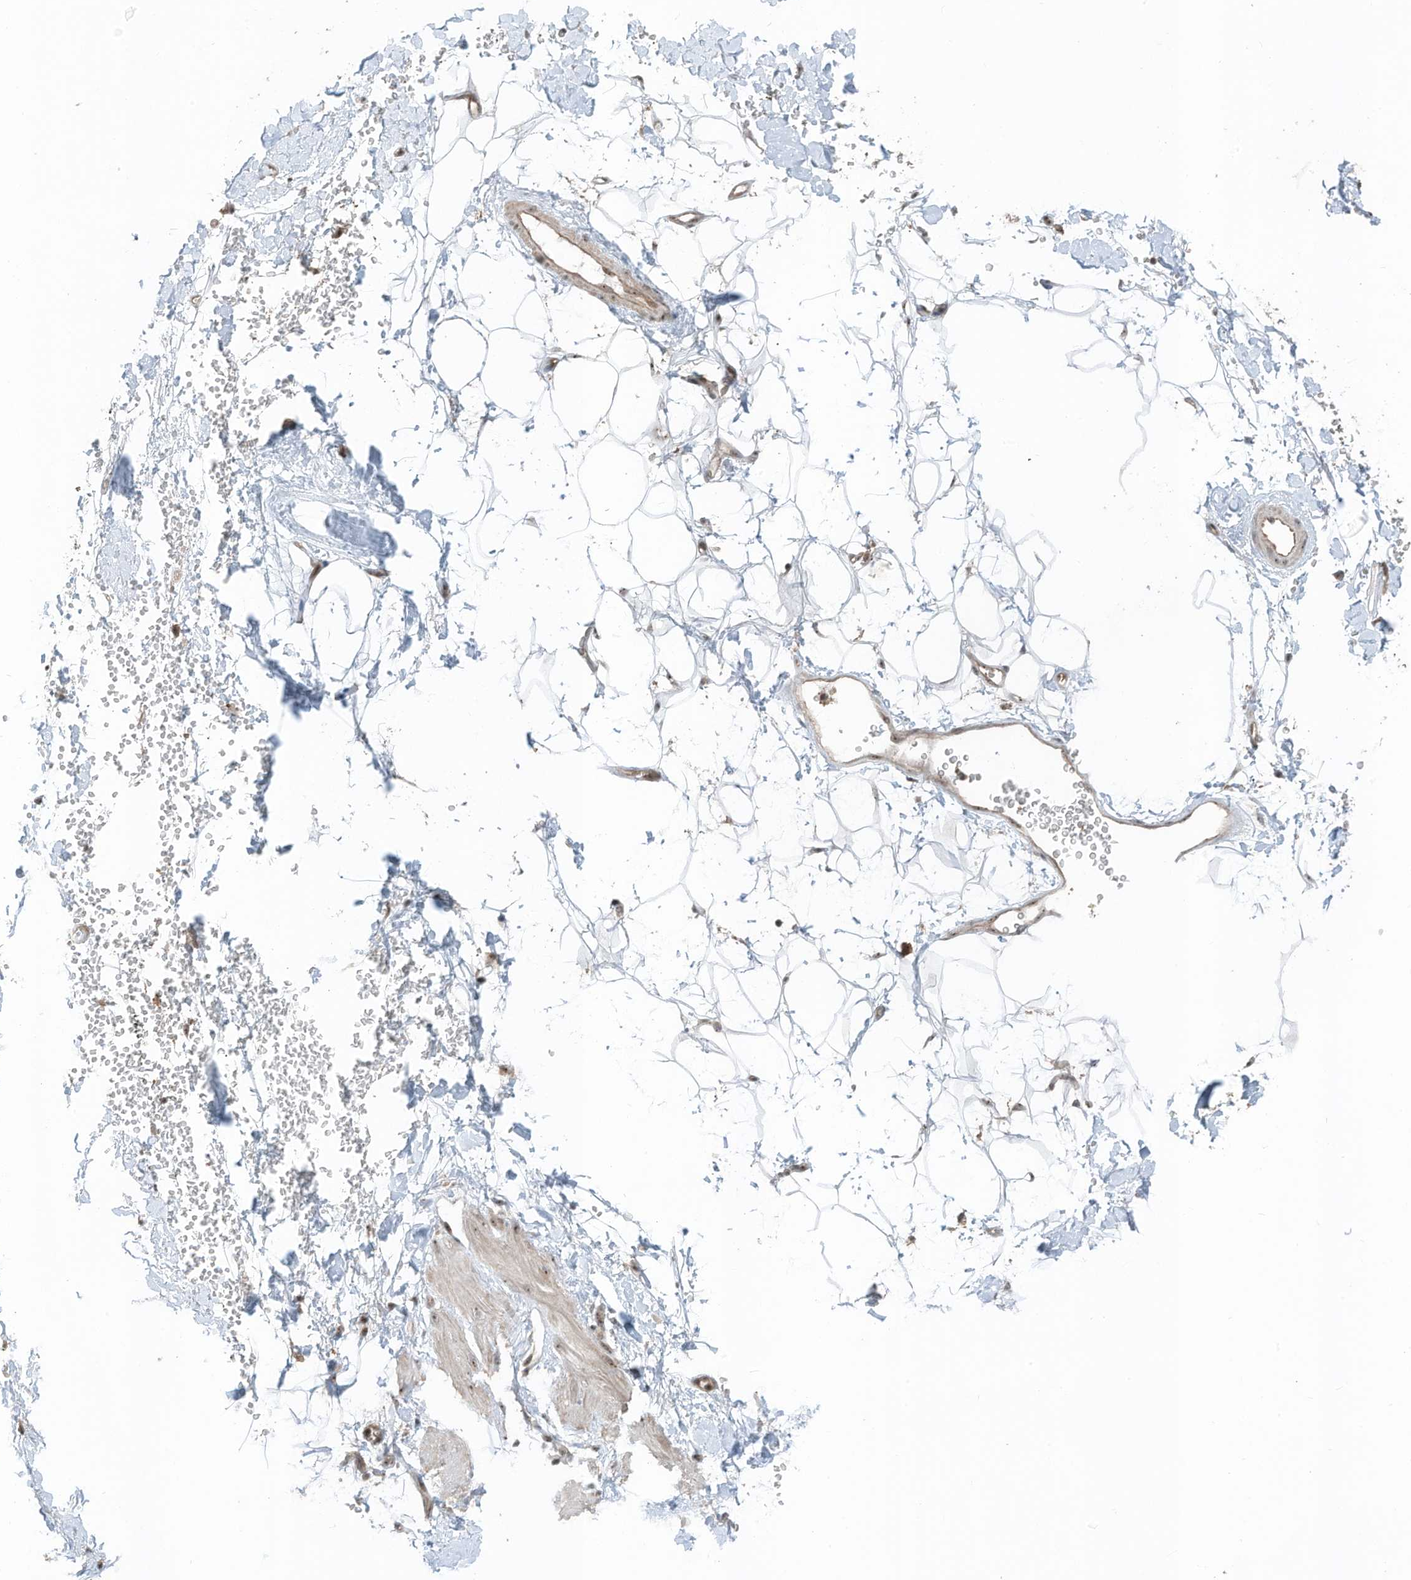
{"staining": {"intensity": "weak", "quantity": "<25%", "location": "nuclear"}, "tissue": "adipose tissue", "cell_type": "Adipocytes", "image_type": "normal", "snomed": [{"axis": "morphology", "description": "Normal tissue, NOS"}, {"axis": "morphology", "description": "Adenocarcinoma, NOS"}, {"axis": "topography", "description": "Pancreas"}, {"axis": "topography", "description": "Peripheral nerve tissue"}], "caption": "Micrograph shows no significant protein positivity in adipocytes of normal adipose tissue. Nuclei are stained in blue.", "gene": "UTP3", "patient": {"sex": "male", "age": 59}}